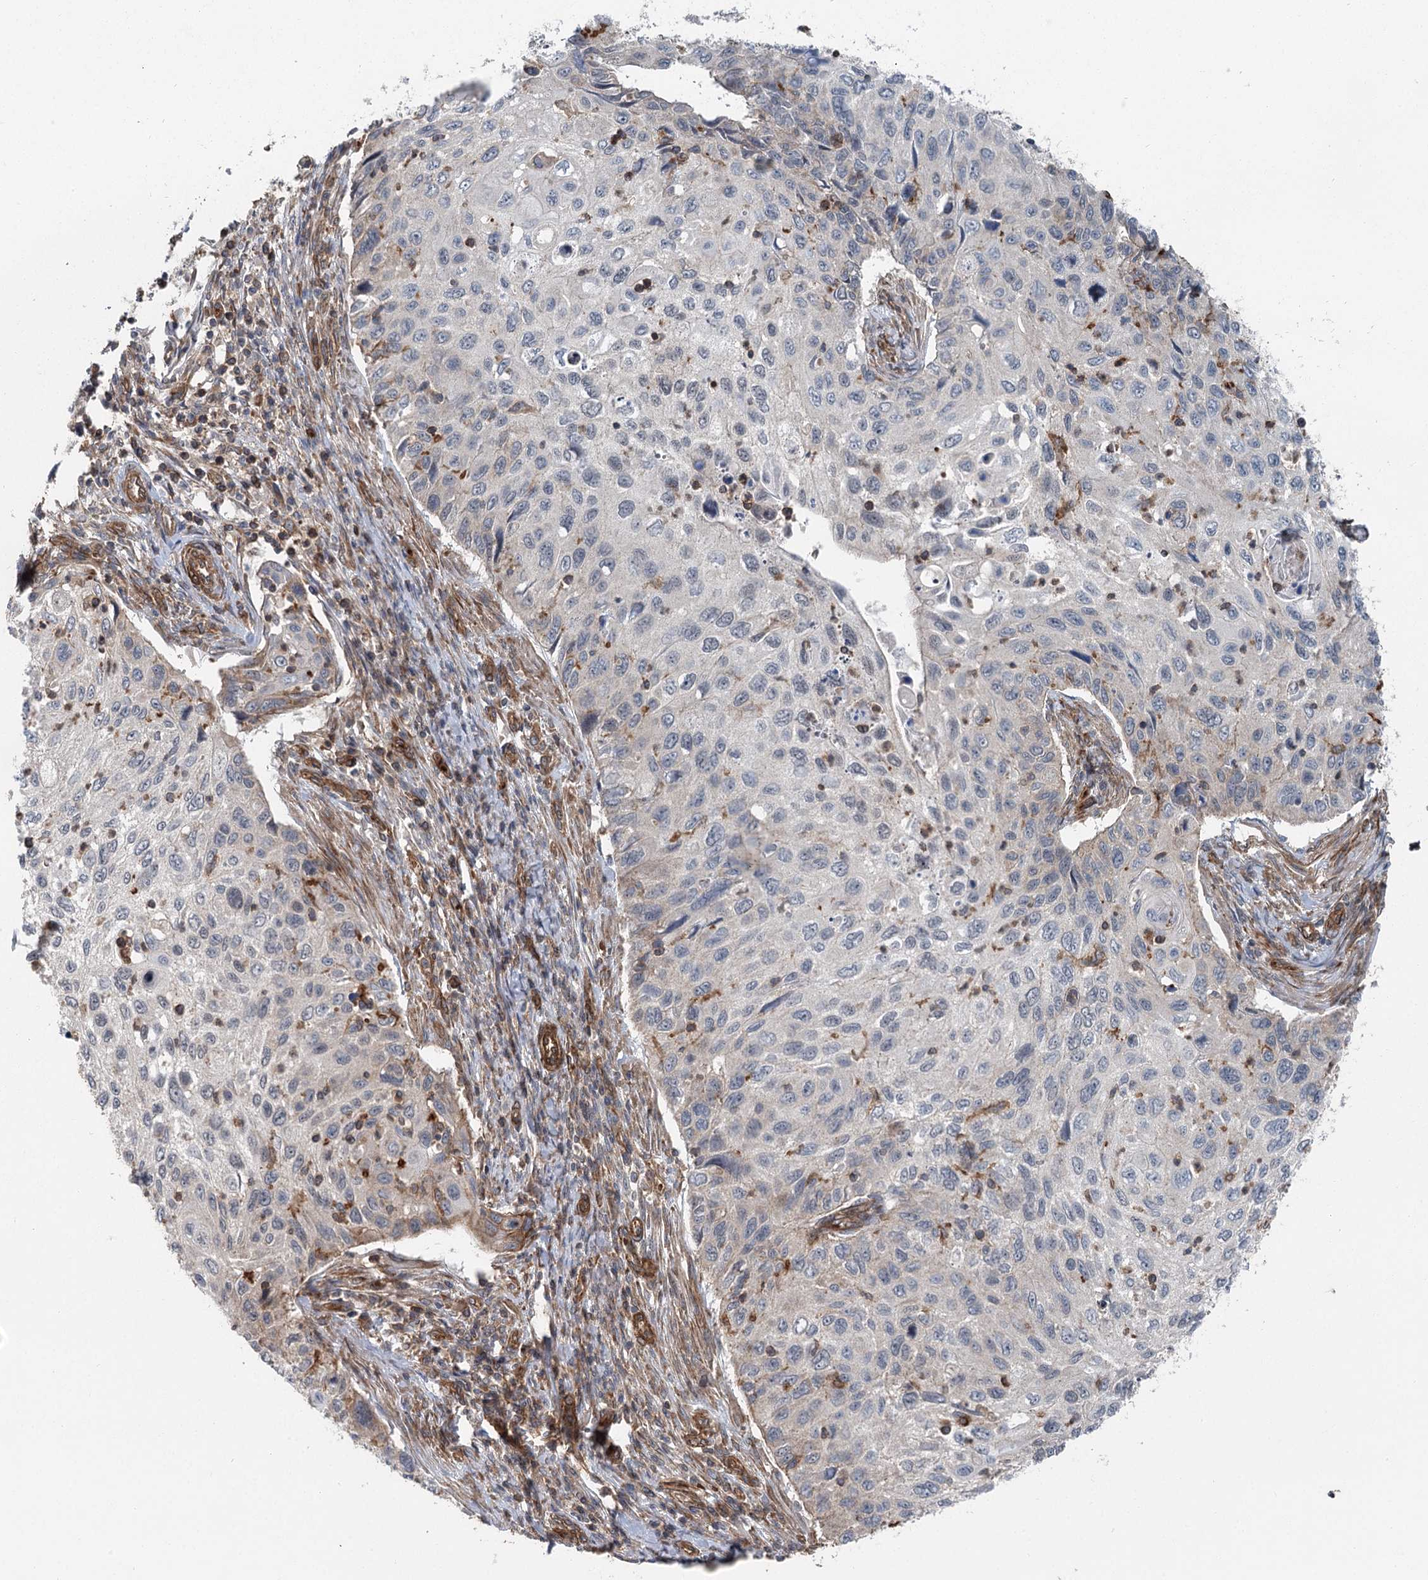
{"staining": {"intensity": "weak", "quantity": "<25%", "location": "cytoplasmic/membranous"}, "tissue": "cervical cancer", "cell_type": "Tumor cells", "image_type": "cancer", "snomed": [{"axis": "morphology", "description": "Squamous cell carcinoma, NOS"}, {"axis": "topography", "description": "Cervix"}], "caption": "High power microscopy photomicrograph of an immunohistochemistry micrograph of cervical squamous cell carcinoma, revealing no significant positivity in tumor cells.", "gene": "IQSEC1", "patient": {"sex": "female", "age": 70}}